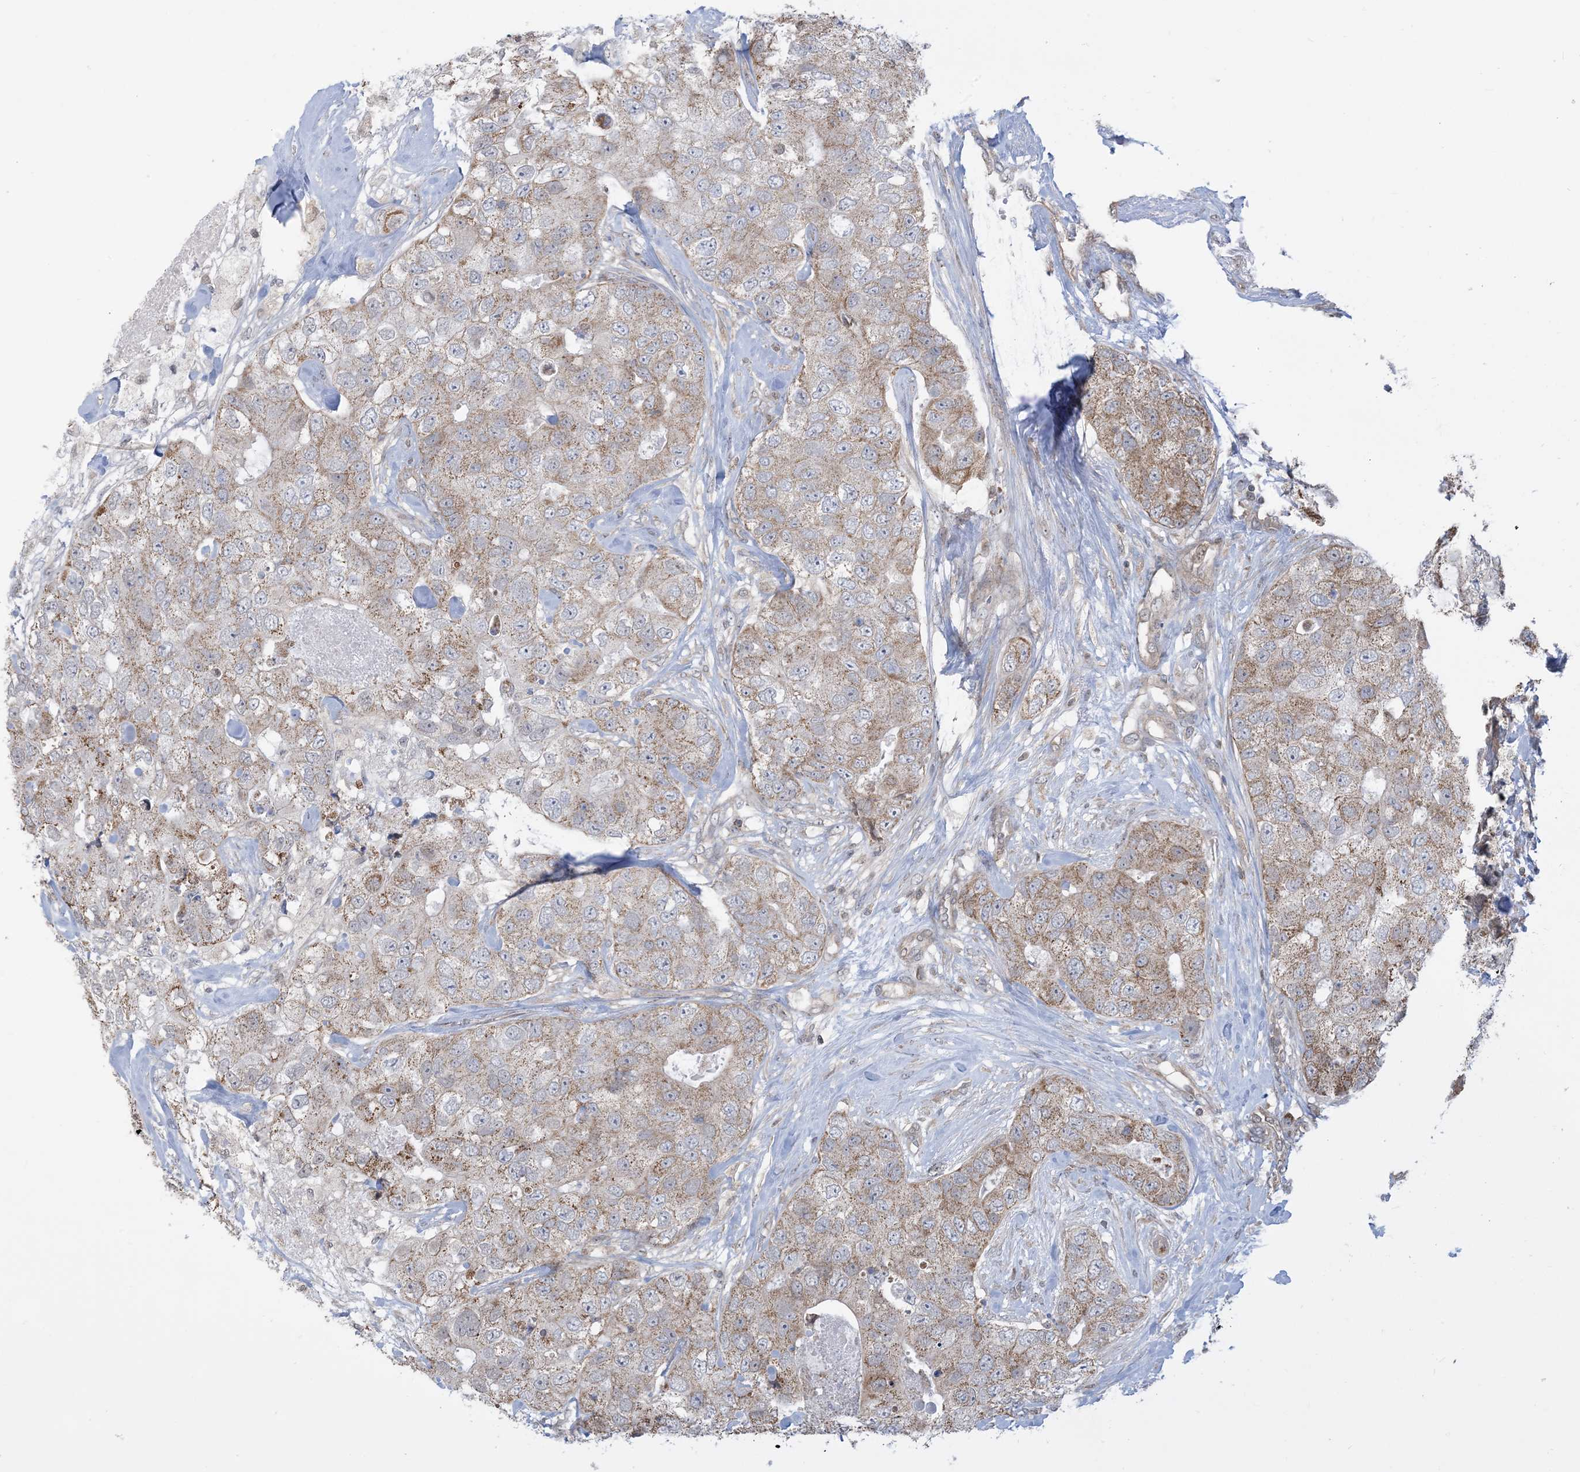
{"staining": {"intensity": "weak", "quantity": ">75%", "location": "cytoplasmic/membranous"}, "tissue": "breast cancer", "cell_type": "Tumor cells", "image_type": "cancer", "snomed": [{"axis": "morphology", "description": "Duct carcinoma"}, {"axis": "topography", "description": "Breast"}], "caption": "Immunohistochemical staining of human infiltrating ductal carcinoma (breast) reveals low levels of weak cytoplasmic/membranous protein expression in about >75% of tumor cells.", "gene": "CASP4", "patient": {"sex": "female", "age": 62}}